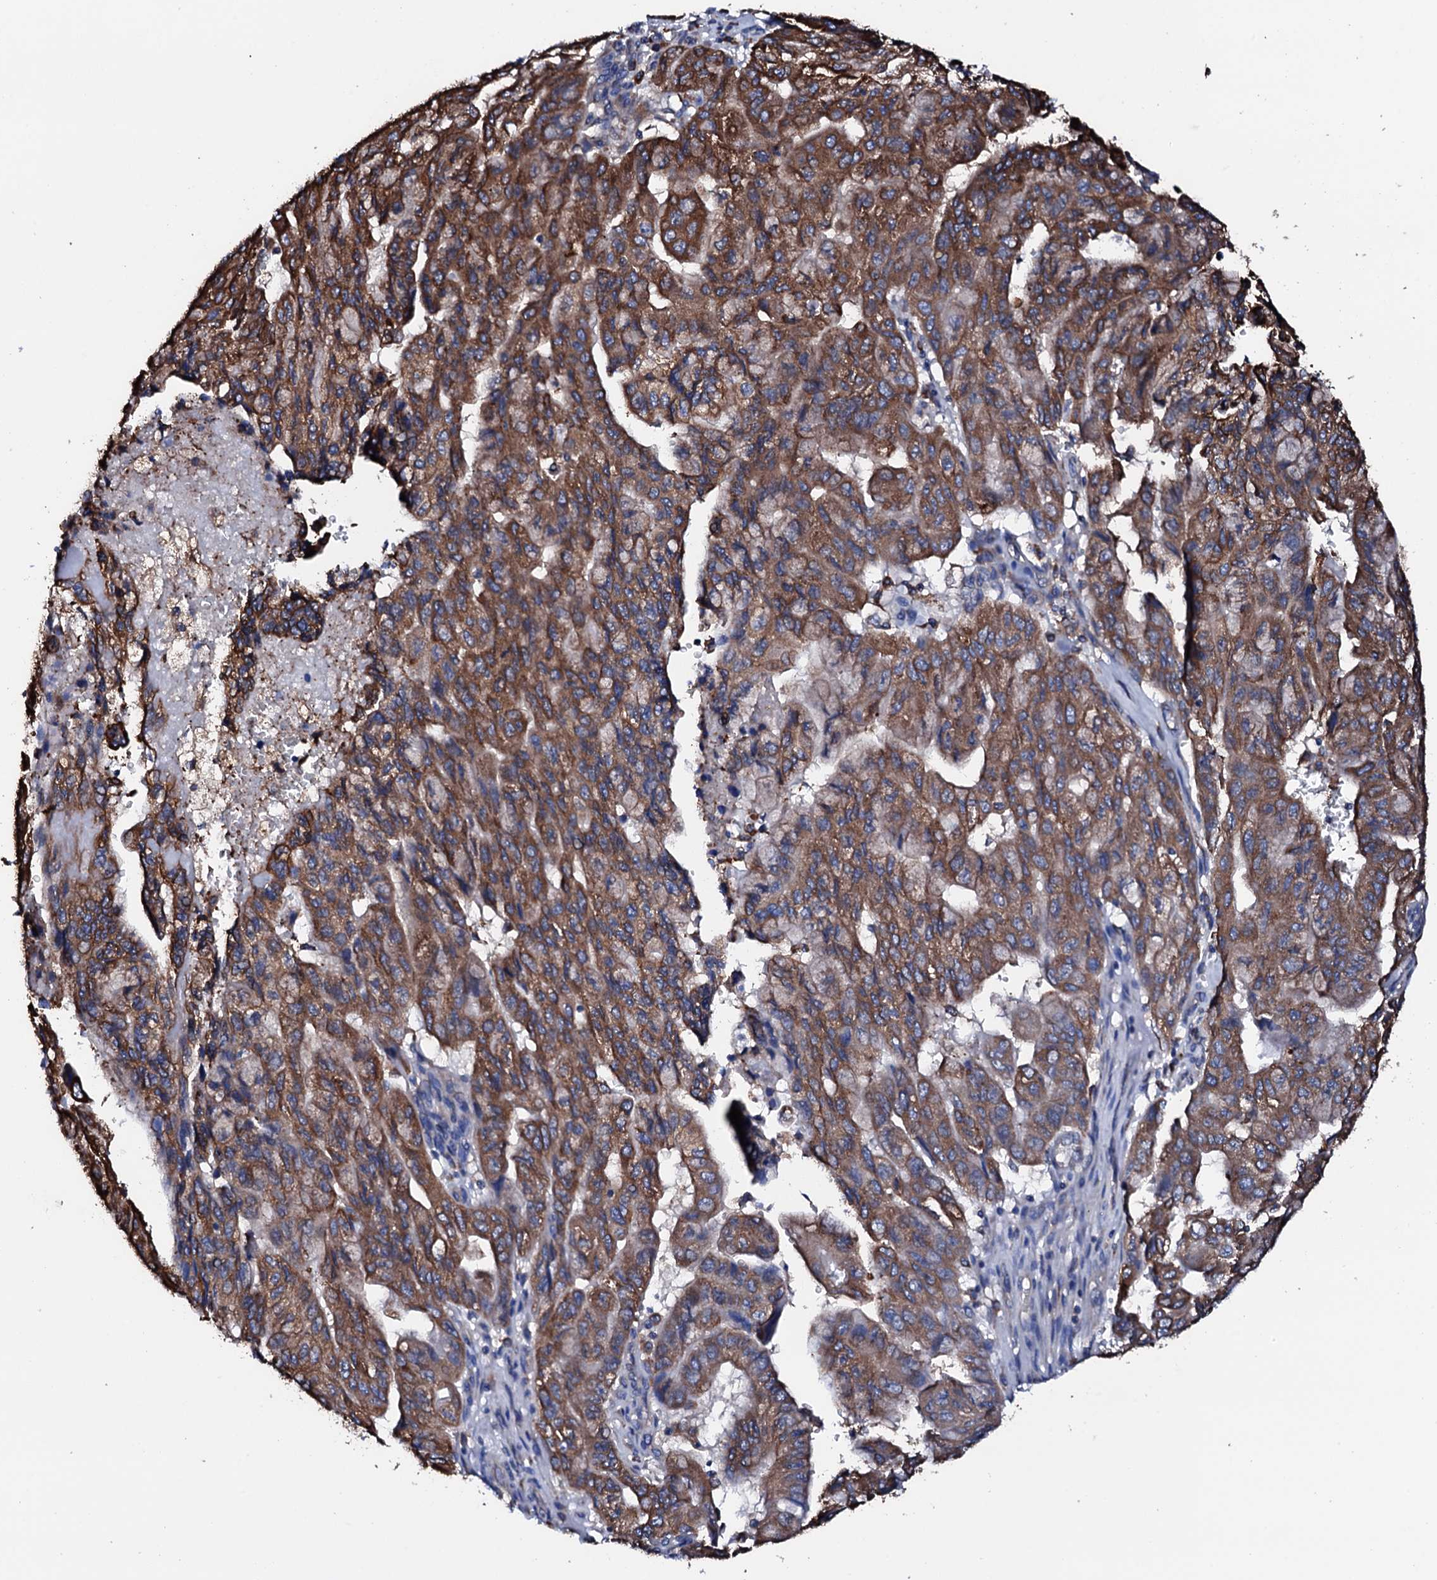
{"staining": {"intensity": "strong", "quantity": ">75%", "location": "cytoplasmic/membranous"}, "tissue": "pancreatic cancer", "cell_type": "Tumor cells", "image_type": "cancer", "snomed": [{"axis": "morphology", "description": "Adenocarcinoma, NOS"}, {"axis": "topography", "description": "Pancreas"}], "caption": "A histopathology image showing strong cytoplasmic/membranous staining in approximately >75% of tumor cells in pancreatic adenocarcinoma, as visualized by brown immunohistochemical staining.", "gene": "AMDHD1", "patient": {"sex": "male", "age": 51}}